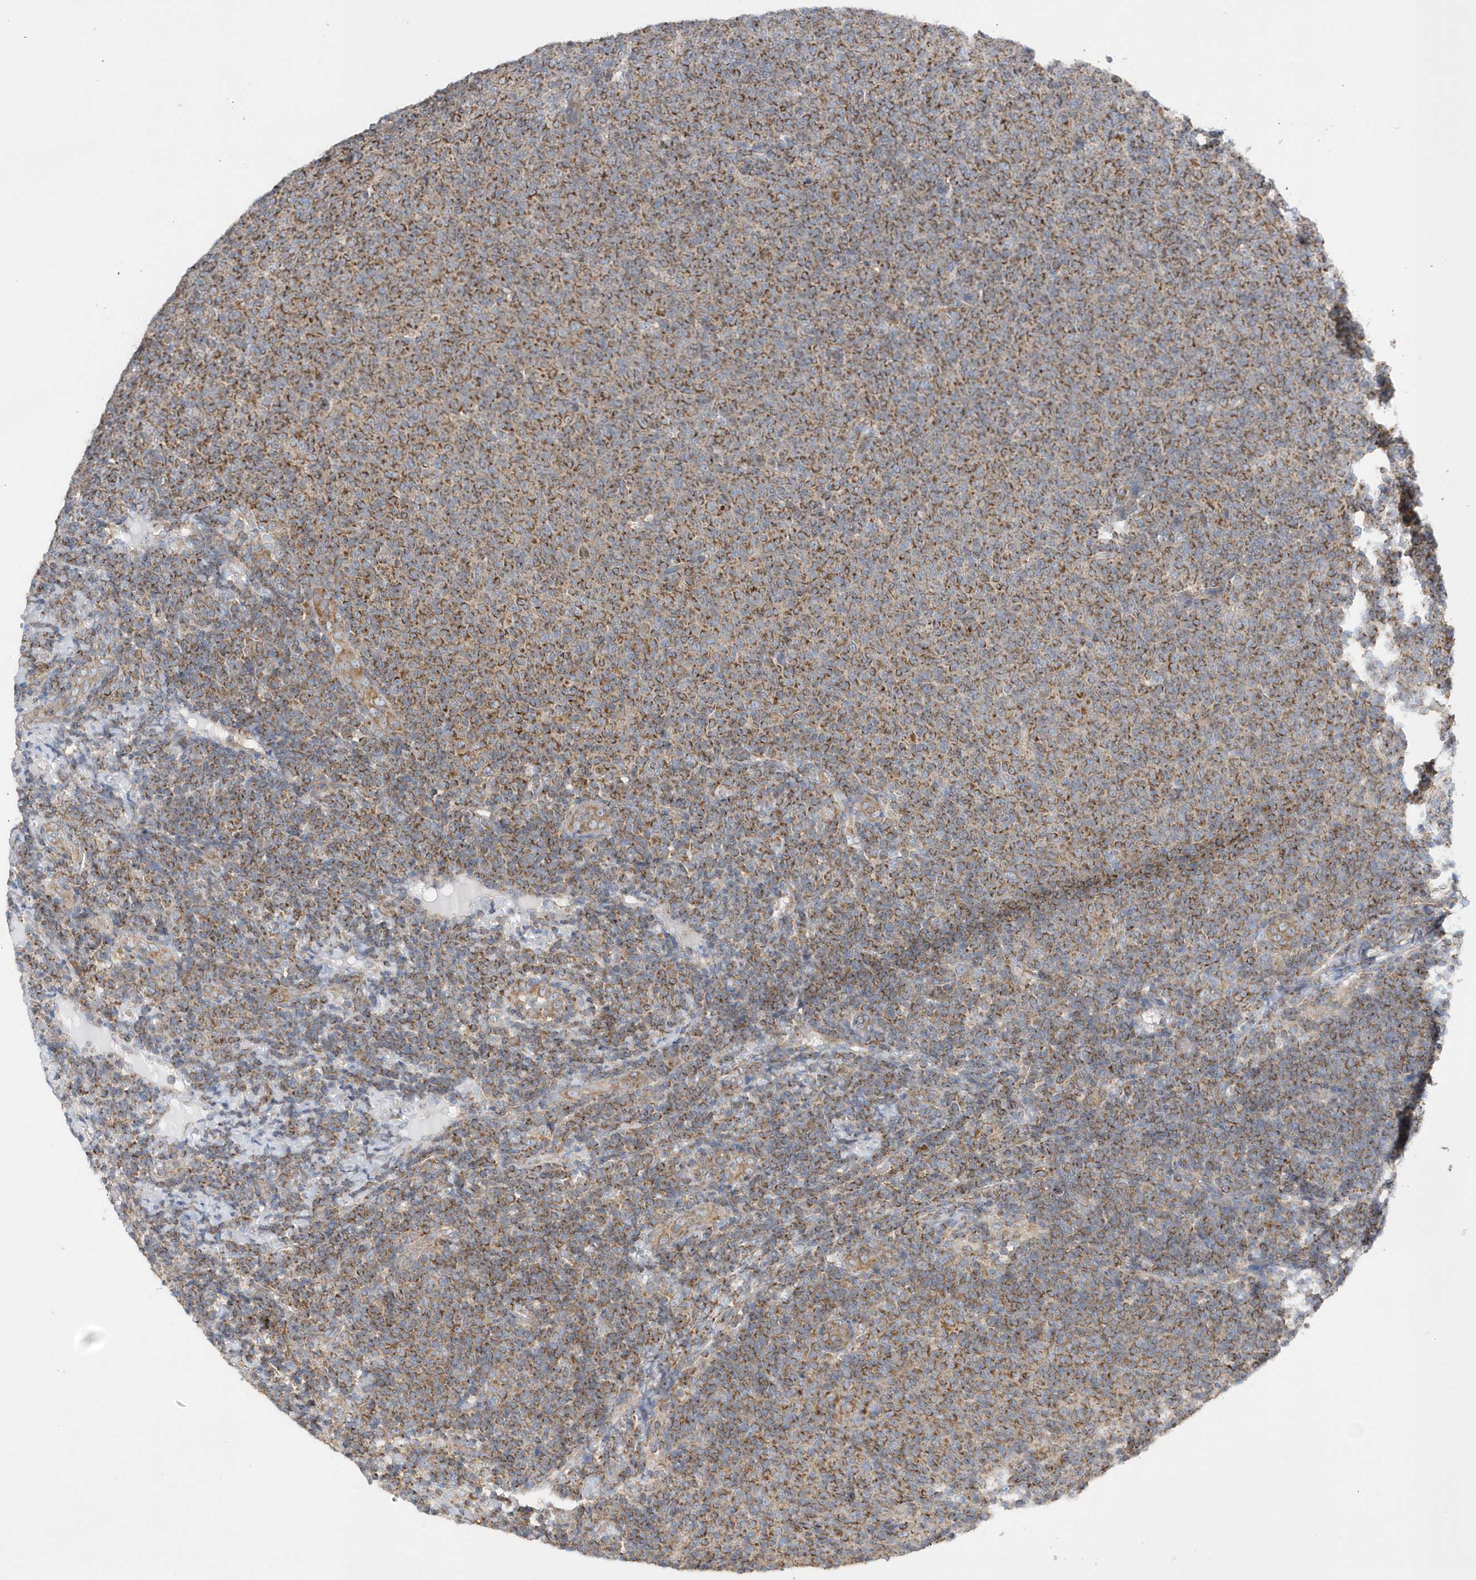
{"staining": {"intensity": "moderate", "quantity": ">75%", "location": "cytoplasmic/membranous"}, "tissue": "lymphoma", "cell_type": "Tumor cells", "image_type": "cancer", "snomed": [{"axis": "morphology", "description": "Malignant lymphoma, non-Hodgkin's type, Low grade"}, {"axis": "topography", "description": "Lymph node"}], "caption": "Tumor cells demonstrate medium levels of moderate cytoplasmic/membranous positivity in about >75% of cells in human low-grade malignant lymphoma, non-Hodgkin's type. Nuclei are stained in blue.", "gene": "SPATA5", "patient": {"sex": "male", "age": 66}}